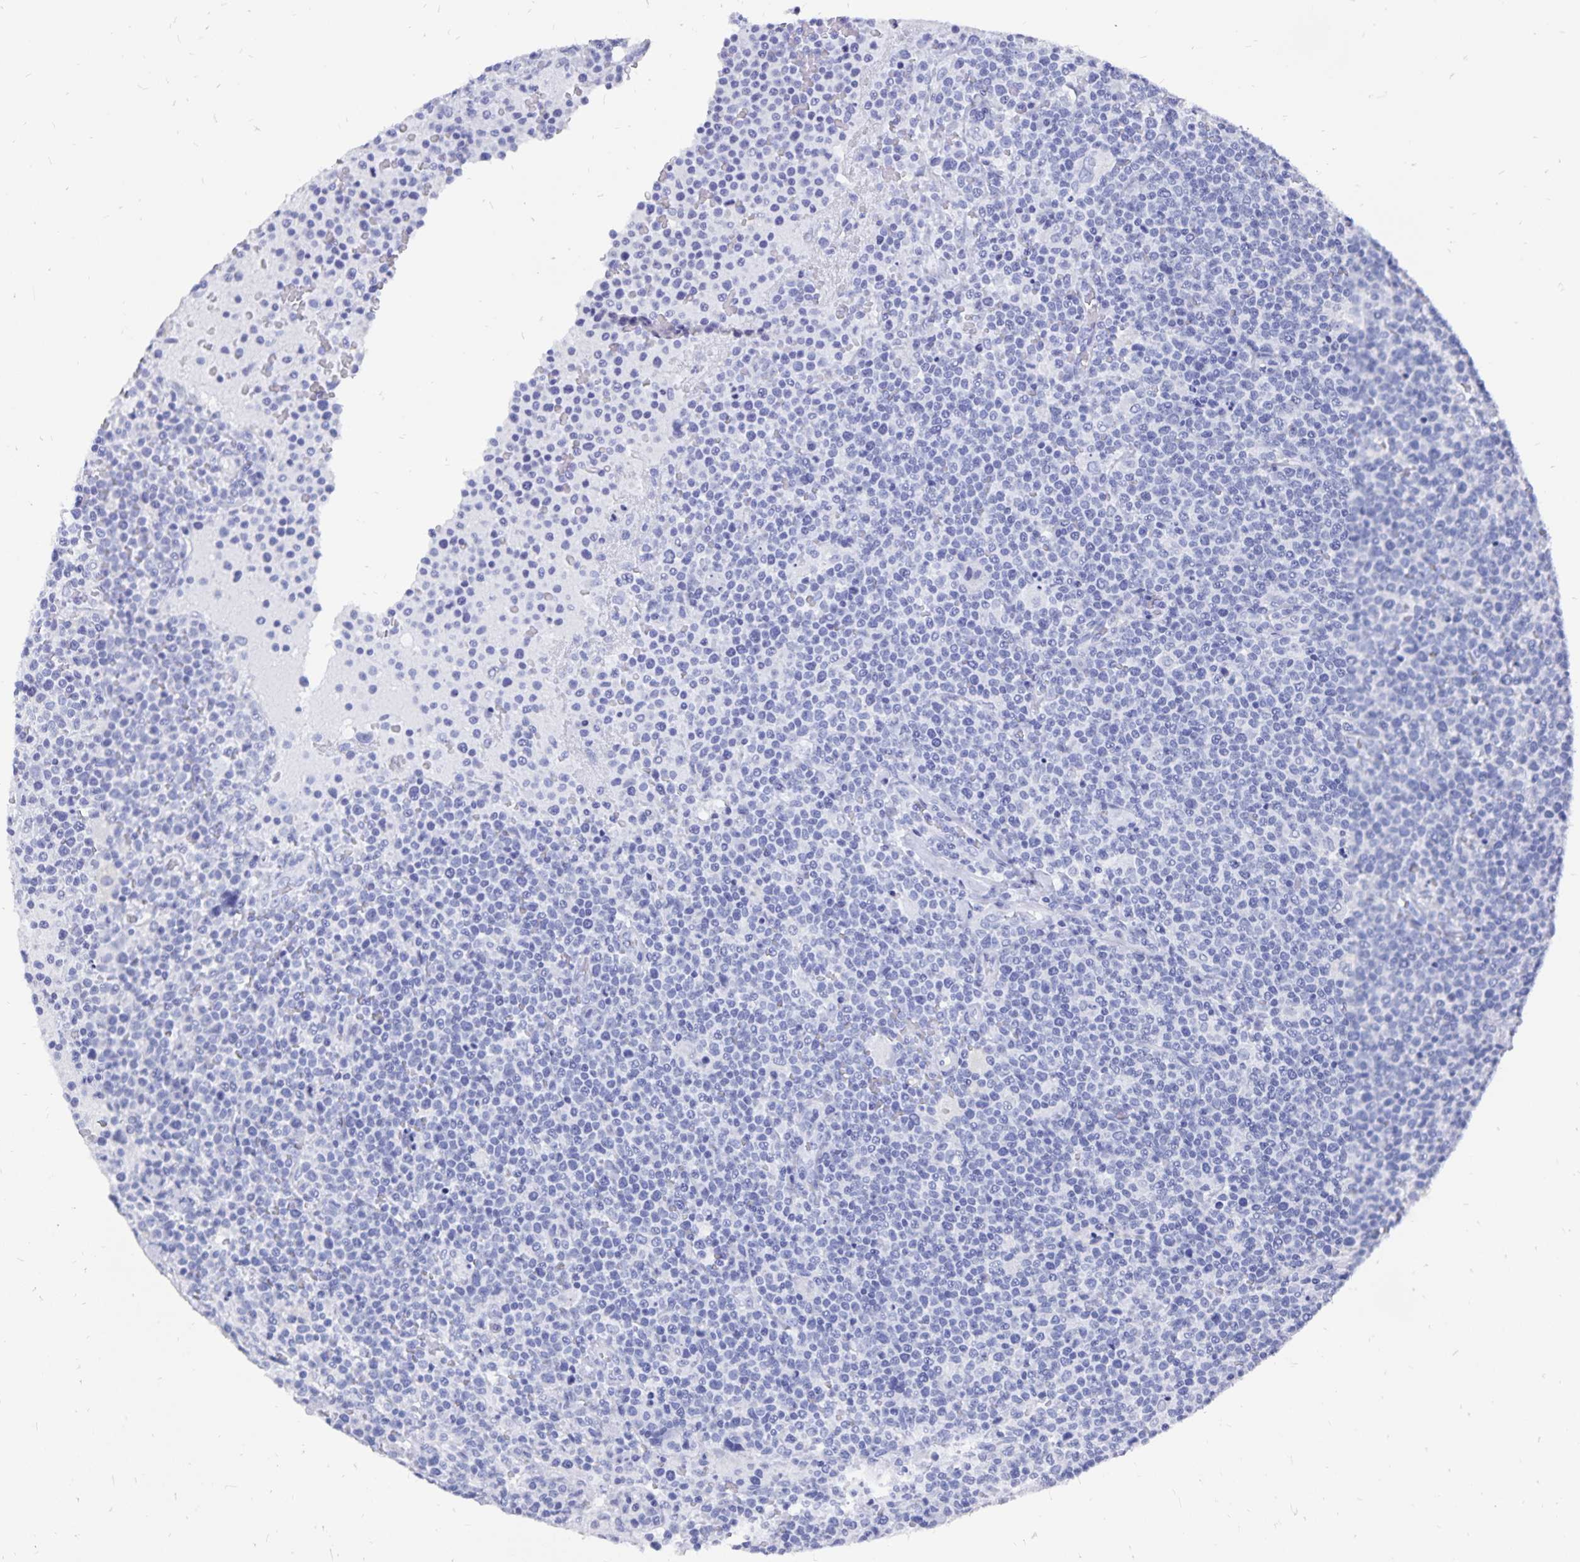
{"staining": {"intensity": "negative", "quantity": "none", "location": "none"}, "tissue": "lymphoma", "cell_type": "Tumor cells", "image_type": "cancer", "snomed": [{"axis": "morphology", "description": "Malignant lymphoma, non-Hodgkin's type, High grade"}, {"axis": "topography", "description": "Lymph node"}], "caption": "Protein analysis of high-grade malignant lymphoma, non-Hodgkin's type reveals no significant staining in tumor cells. The staining is performed using DAB brown chromogen with nuclei counter-stained in using hematoxylin.", "gene": "ADH1A", "patient": {"sex": "male", "age": 61}}